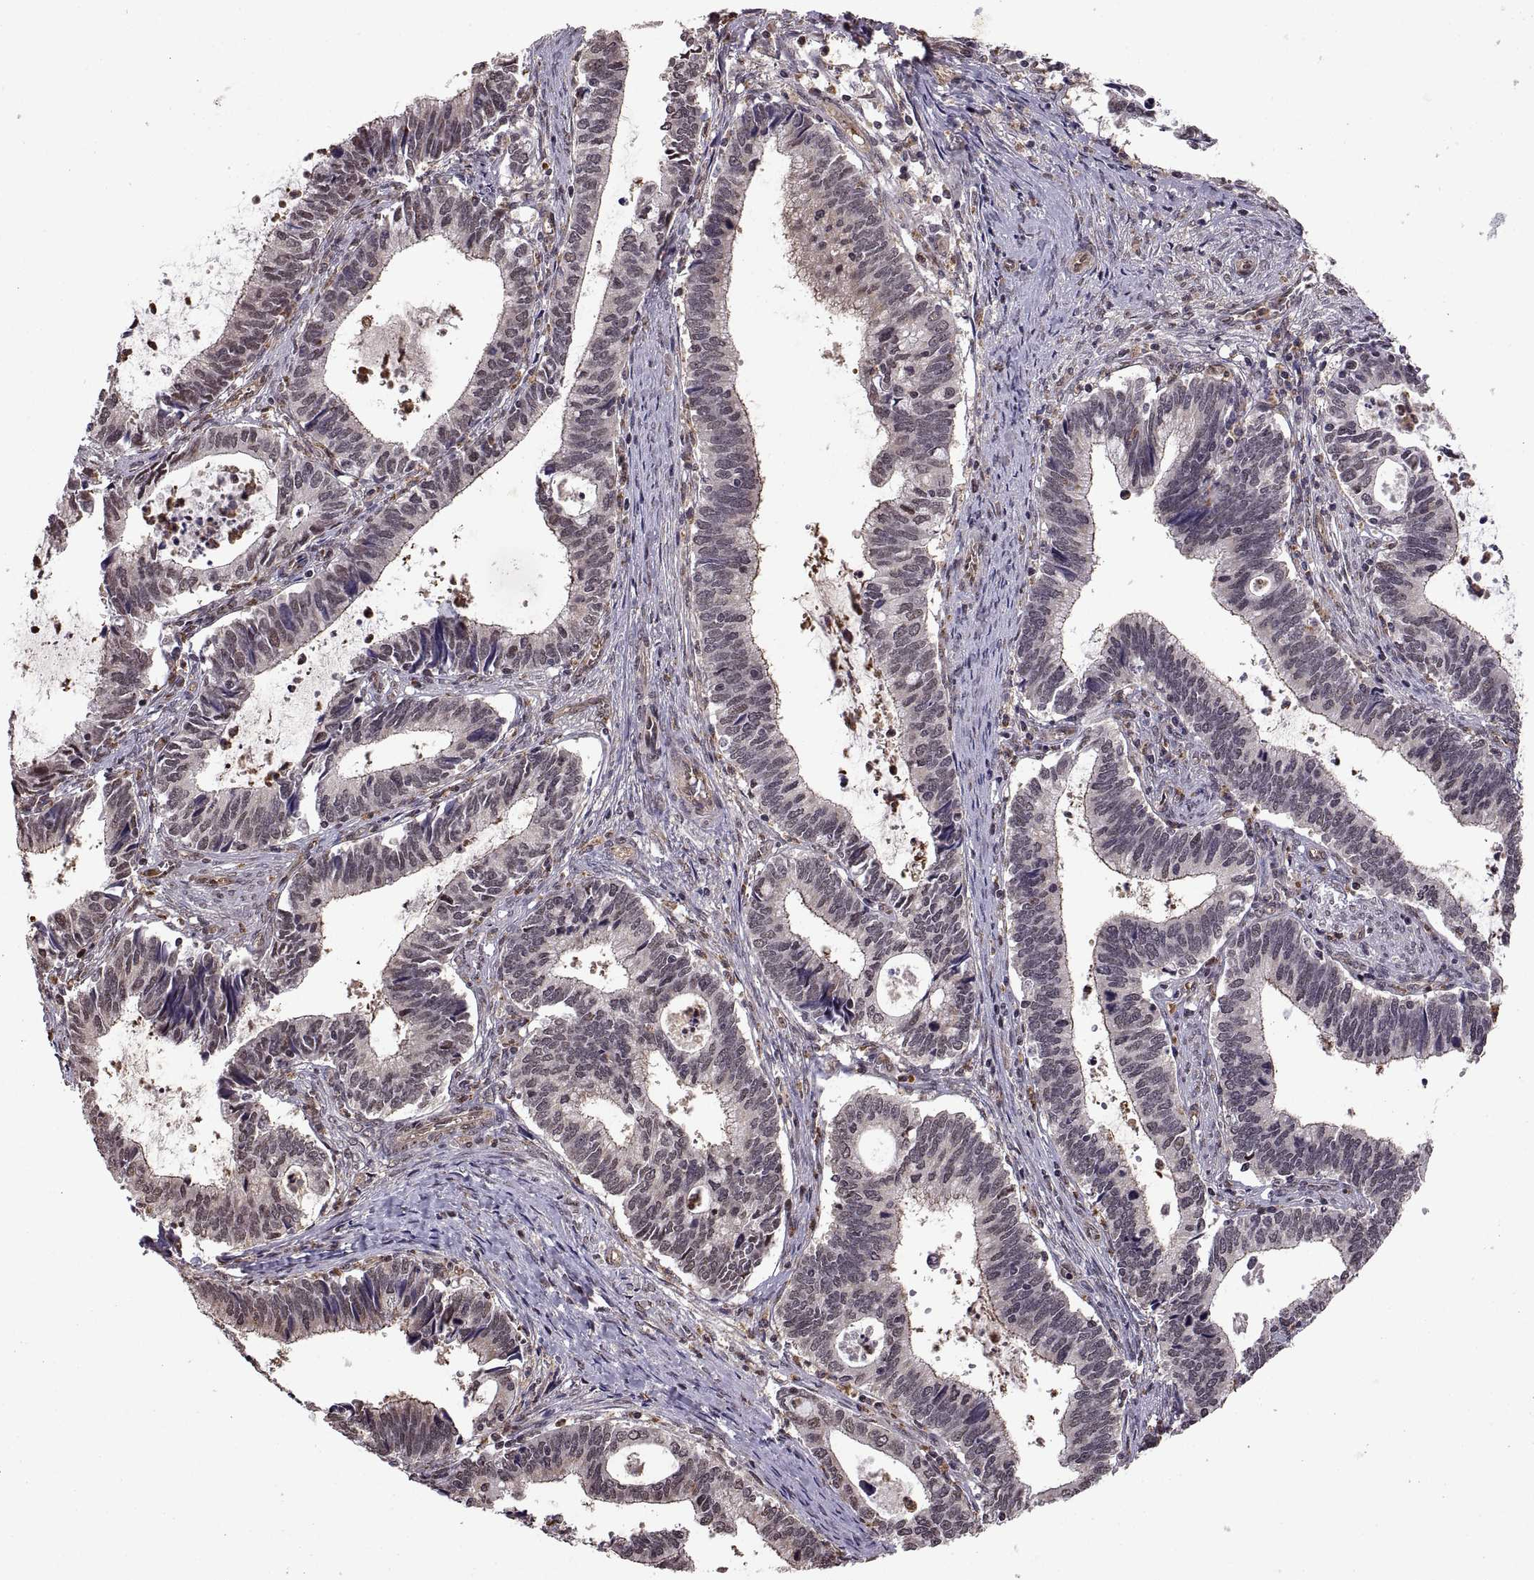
{"staining": {"intensity": "negative", "quantity": "none", "location": "none"}, "tissue": "cervical cancer", "cell_type": "Tumor cells", "image_type": "cancer", "snomed": [{"axis": "morphology", "description": "Adenocarcinoma, NOS"}, {"axis": "topography", "description": "Cervix"}], "caption": "This is a image of immunohistochemistry staining of cervical cancer (adenocarcinoma), which shows no expression in tumor cells.", "gene": "ARRB1", "patient": {"sex": "female", "age": 42}}